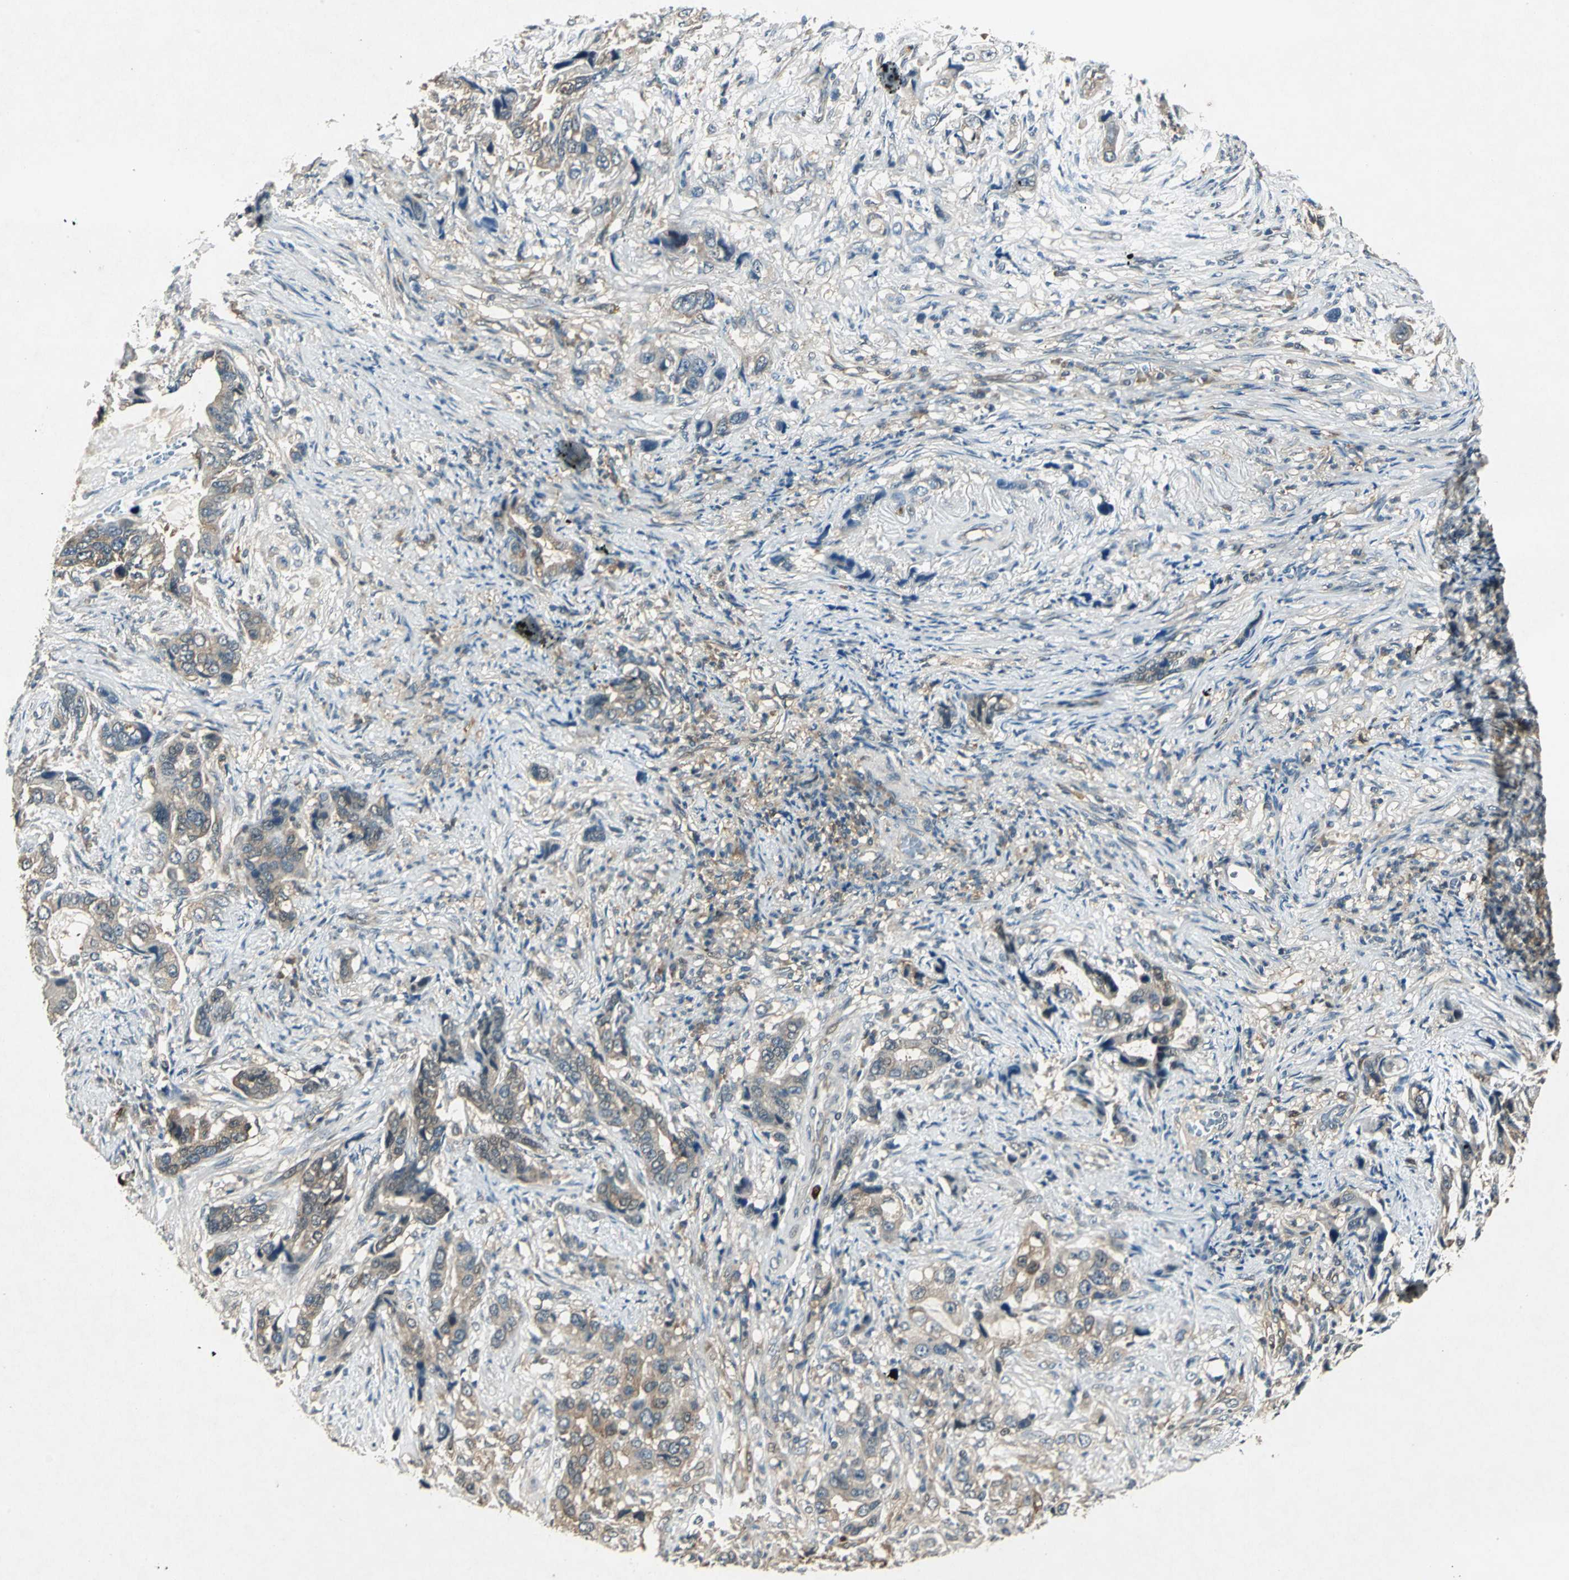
{"staining": {"intensity": "moderate", "quantity": ">75%", "location": "cytoplasmic/membranous"}, "tissue": "stomach cancer", "cell_type": "Tumor cells", "image_type": "cancer", "snomed": [{"axis": "morphology", "description": "Adenocarcinoma, NOS"}, {"axis": "topography", "description": "Stomach, lower"}], "caption": "A brown stain highlights moderate cytoplasmic/membranous staining of a protein in stomach cancer tumor cells. Immunohistochemistry (ihc) stains the protein of interest in brown and the nuclei are stained blue.", "gene": "RRM2B", "patient": {"sex": "female", "age": 93}}